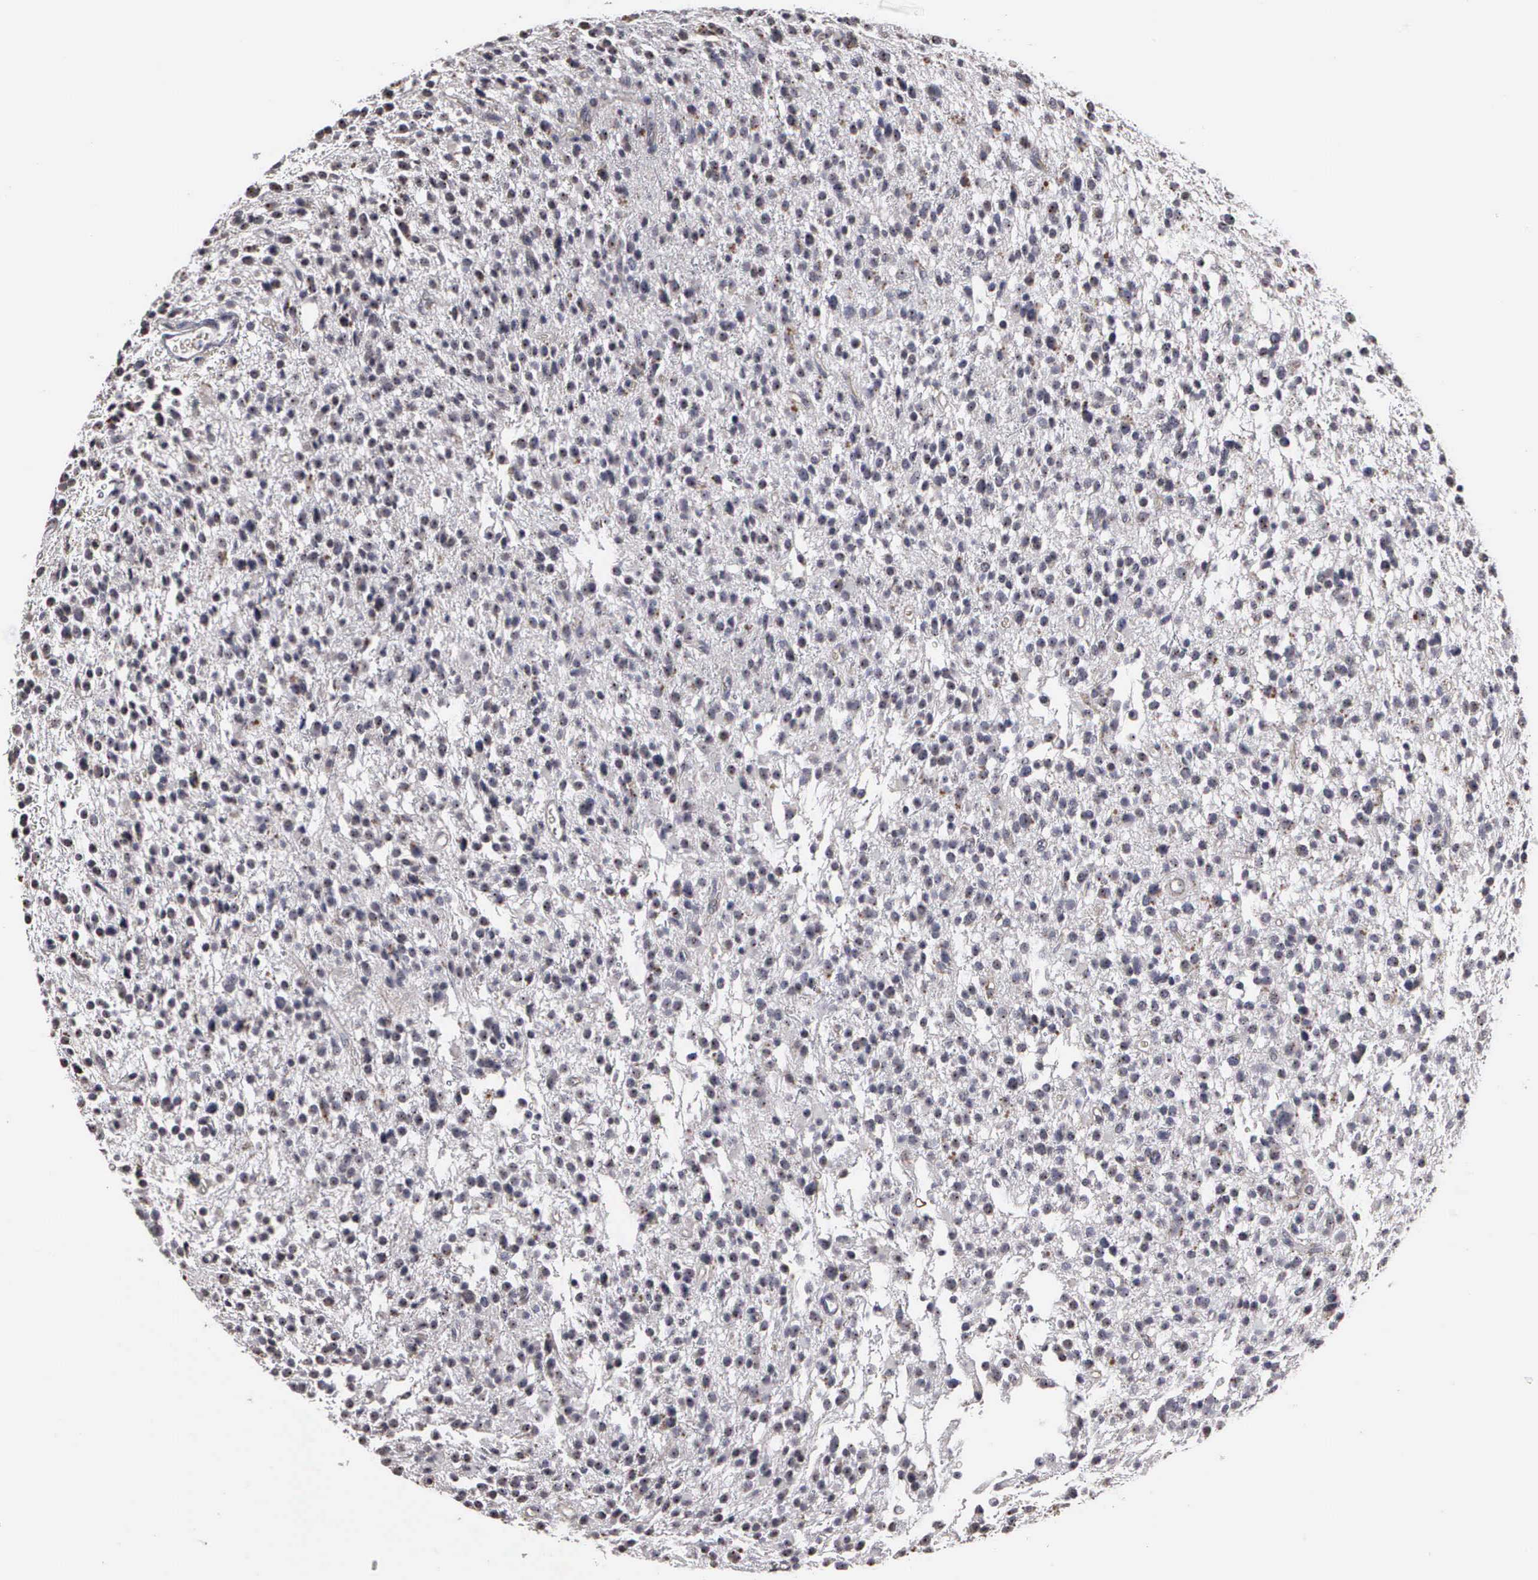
{"staining": {"intensity": "weak", "quantity": "25%-75%", "location": "cytoplasmic/membranous,nuclear"}, "tissue": "glioma", "cell_type": "Tumor cells", "image_type": "cancer", "snomed": [{"axis": "morphology", "description": "Glioma, malignant, Low grade"}, {"axis": "topography", "description": "Brain"}], "caption": "Brown immunohistochemical staining in human malignant glioma (low-grade) exhibits weak cytoplasmic/membranous and nuclear staining in about 25%-75% of tumor cells.", "gene": "NGDN", "patient": {"sex": "female", "age": 36}}